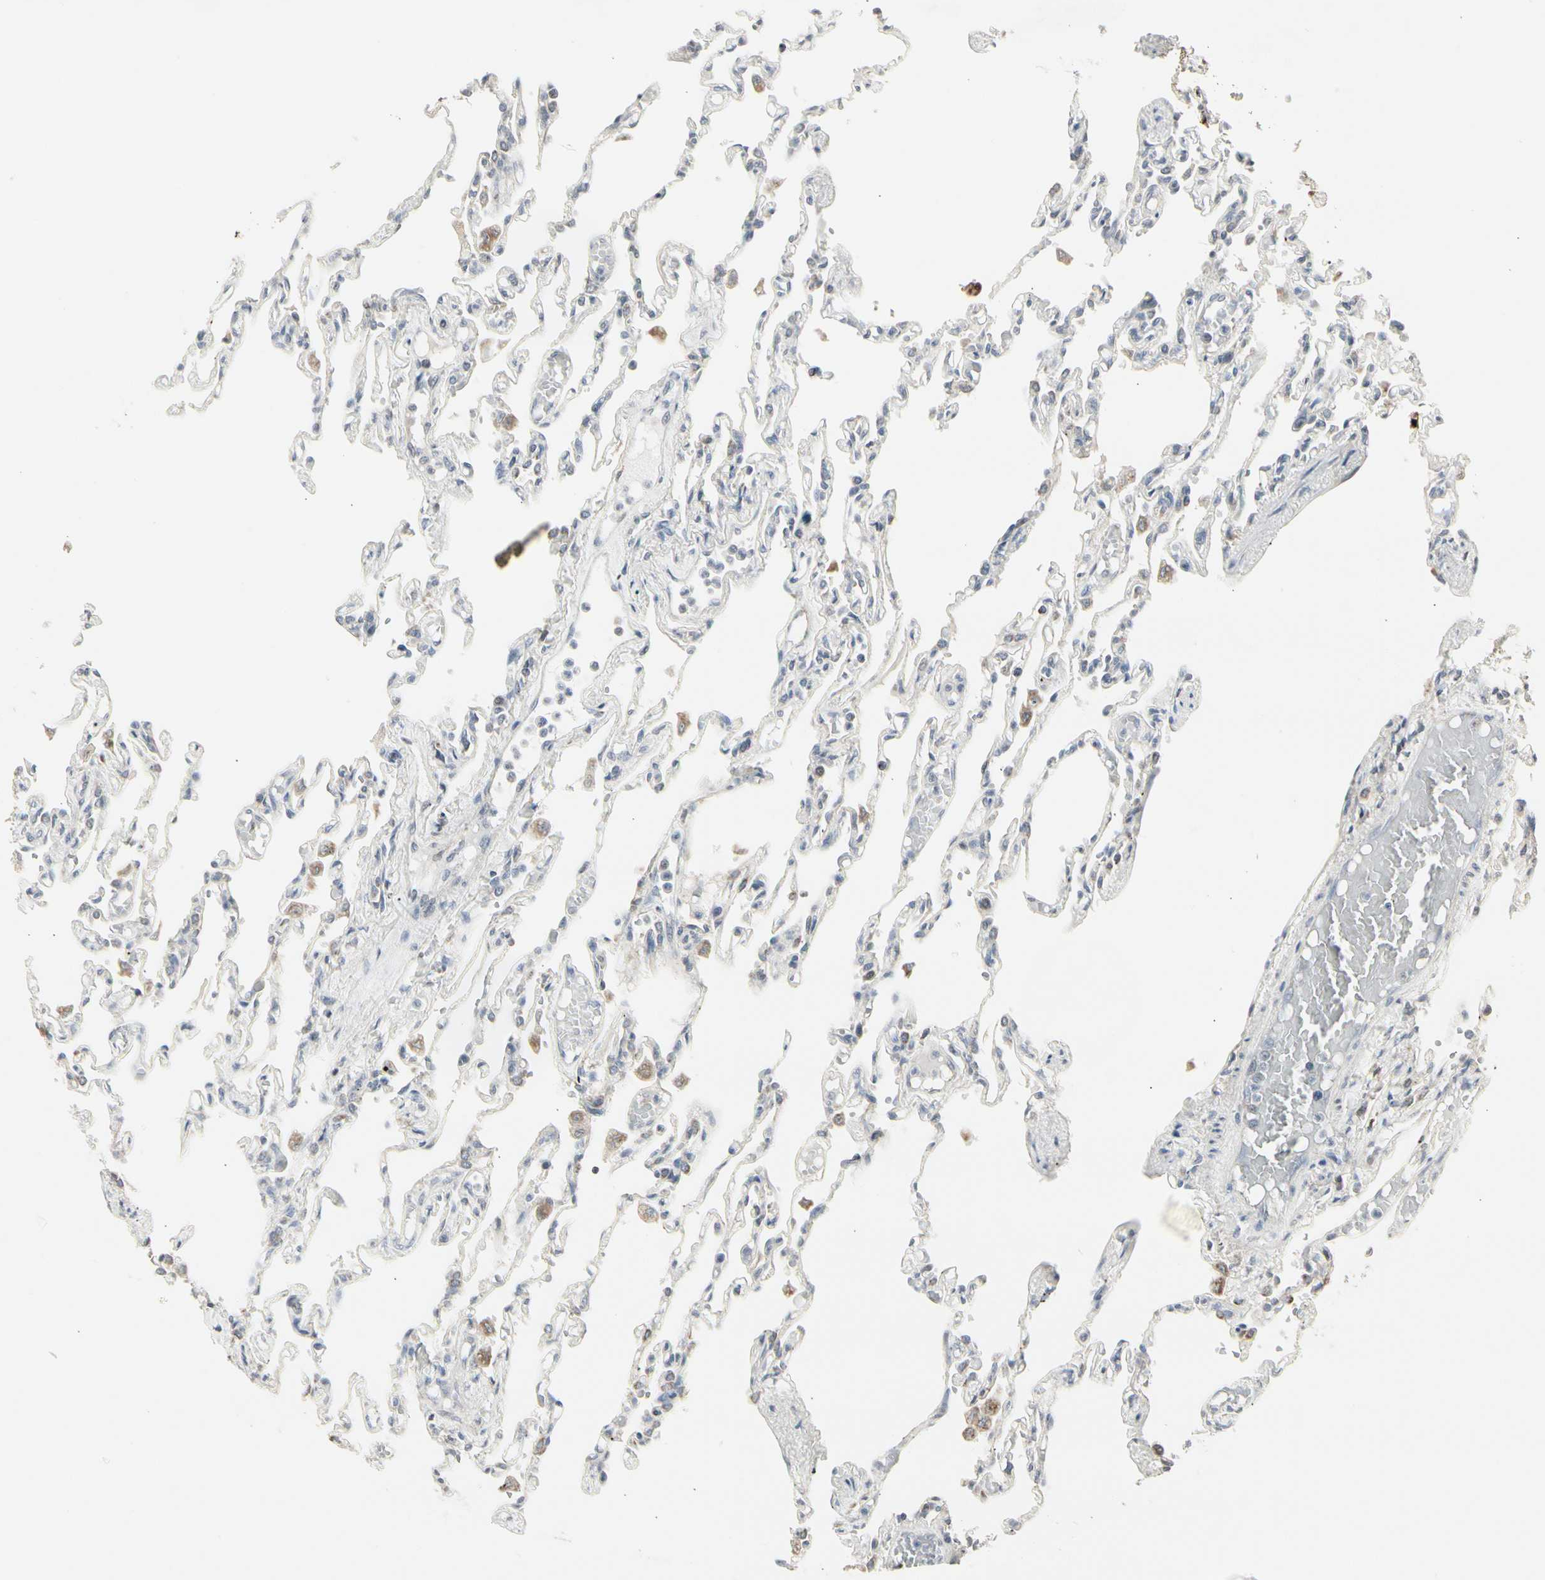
{"staining": {"intensity": "moderate", "quantity": "25%-75%", "location": "cytoplasmic/membranous"}, "tissue": "lung", "cell_type": "Alveolar cells", "image_type": "normal", "snomed": [{"axis": "morphology", "description": "Normal tissue, NOS"}, {"axis": "topography", "description": "Lung"}], "caption": "Moderate cytoplasmic/membranous staining for a protein is identified in about 25%-75% of alveolar cells of normal lung using immunohistochemistry.", "gene": "TMEM176A", "patient": {"sex": "male", "age": 21}}